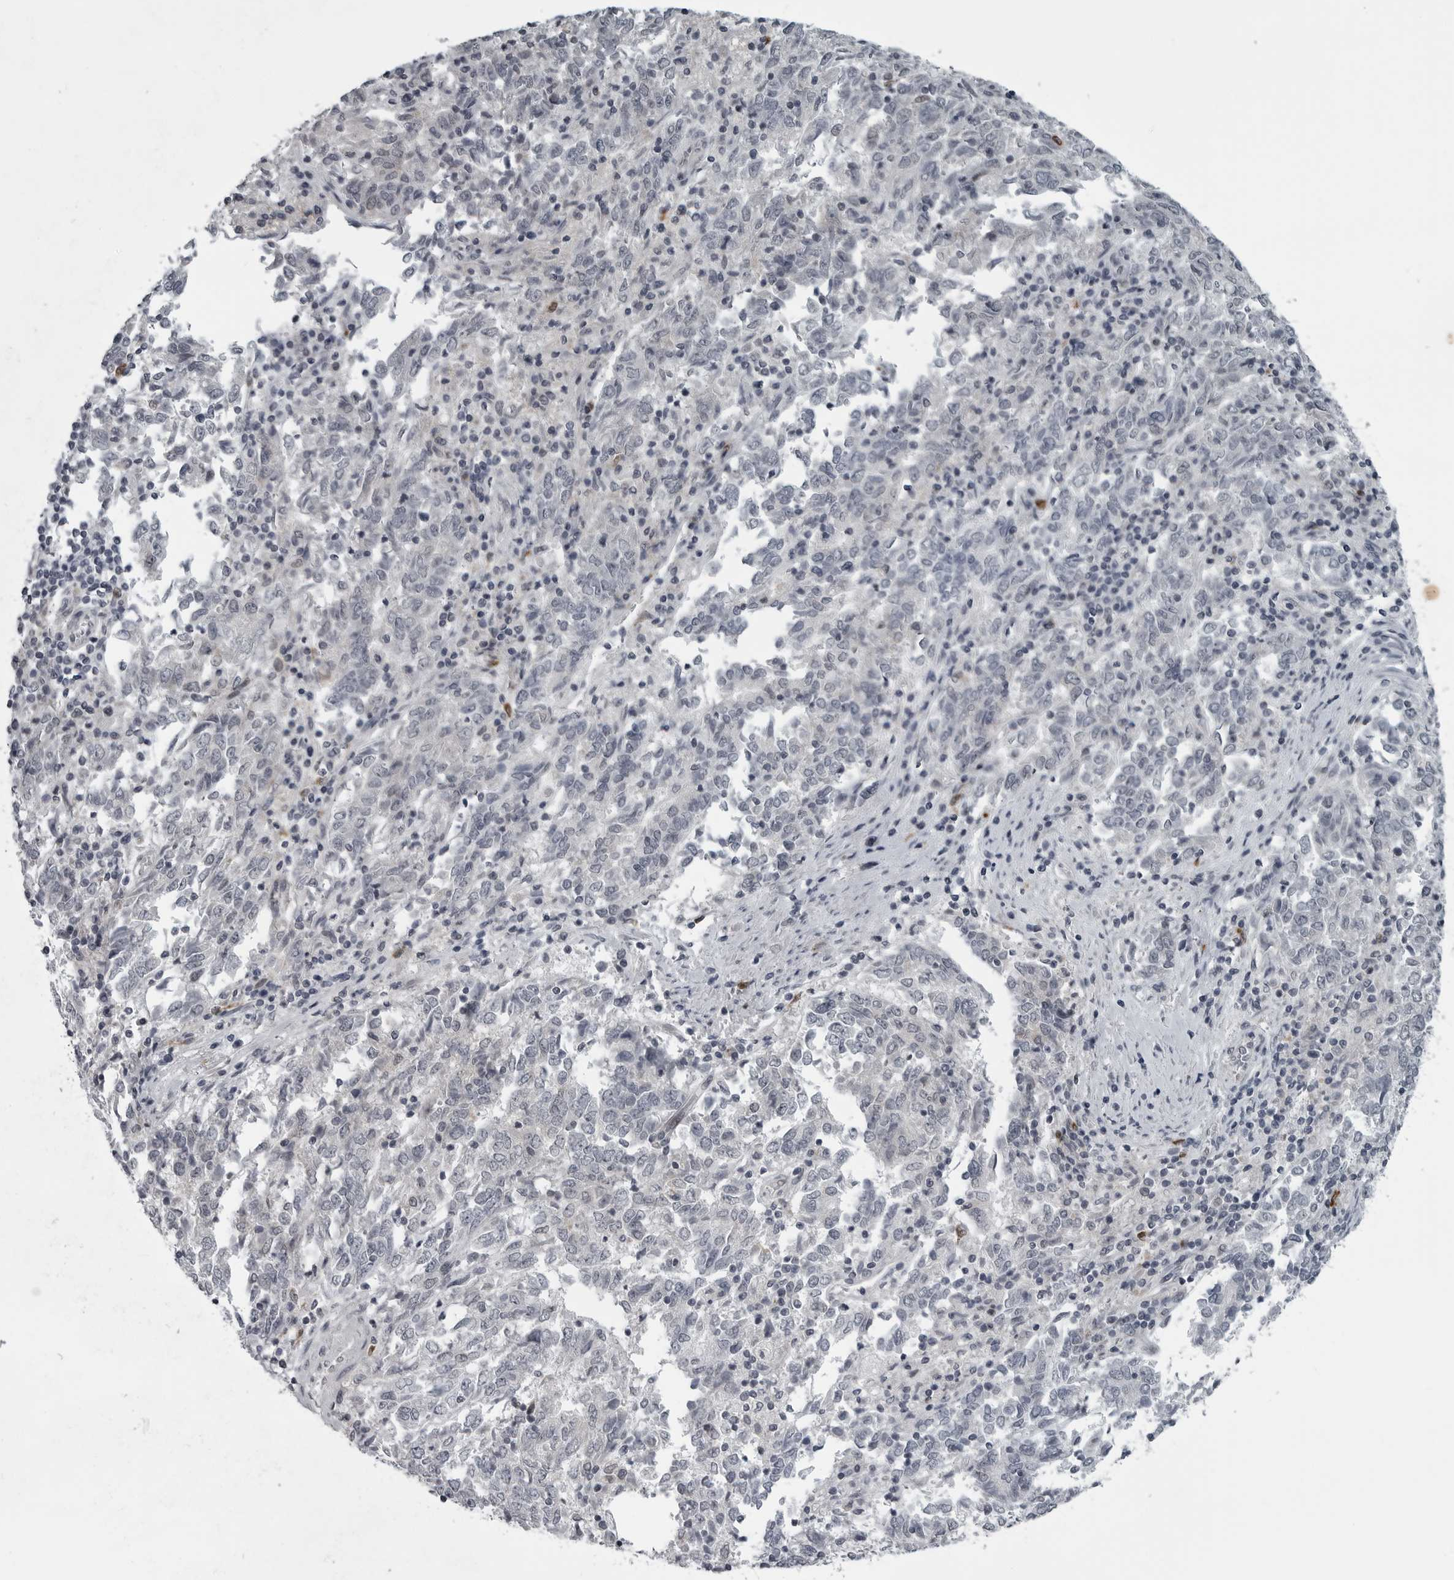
{"staining": {"intensity": "negative", "quantity": "none", "location": "none"}, "tissue": "endometrial cancer", "cell_type": "Tumor cells", "image_type": "cancer", "snomed": [{"axis": "morphology", "description": "Adenocarcinoma, NOS"}, {"axis": "topography", "description": "Endometrium"}], "caption": "High magnification brightfield microscopy of adenocarcinoma (endometrial) stained with DAB (brown) and counterstained with hematoxylin (blue): tumor cells show no significant expression.", "gene": "LYSMD1", "patient": {"sex": "female", "age": 80}}